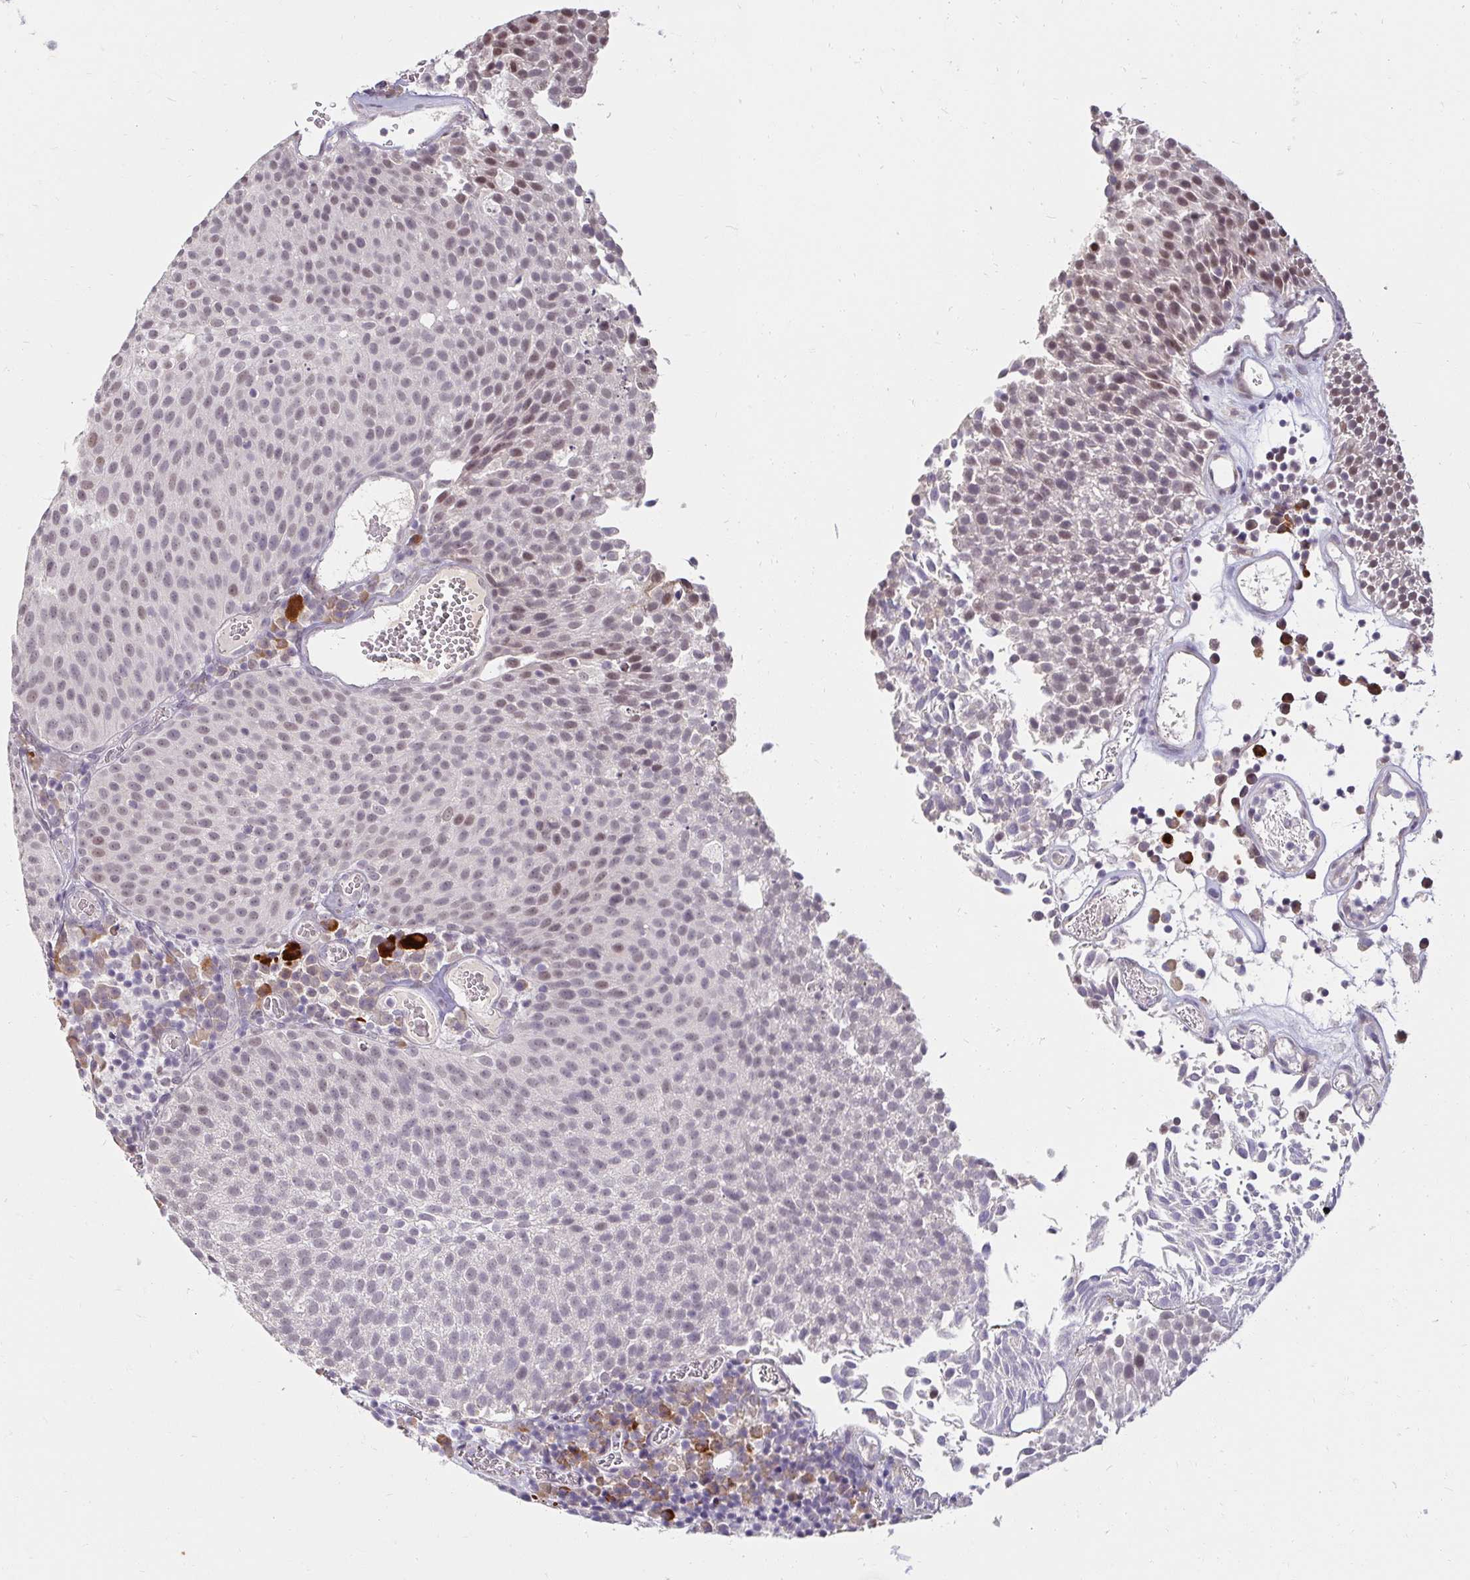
{"staining": {"intensity": "weak", "quantity": "<25%", "location": "nuclear"}, "tissue": "urothelial cancer", "cell_type": "Tumor cells", "image_type": "cancer", "snomed": [{"axis": "morphology", "description": "Urothelial carcinoma, Low grade"}, {"axis": "topography", "description": "Urinary bladder"}], "caption": "This is an immunohistochemistry (IHC) photomicrograph of low-grade urothelial carcinoma. There is no staining in tumor cells.", "gene": "DDN", "patient": {"sex": "female", "age": 79}}